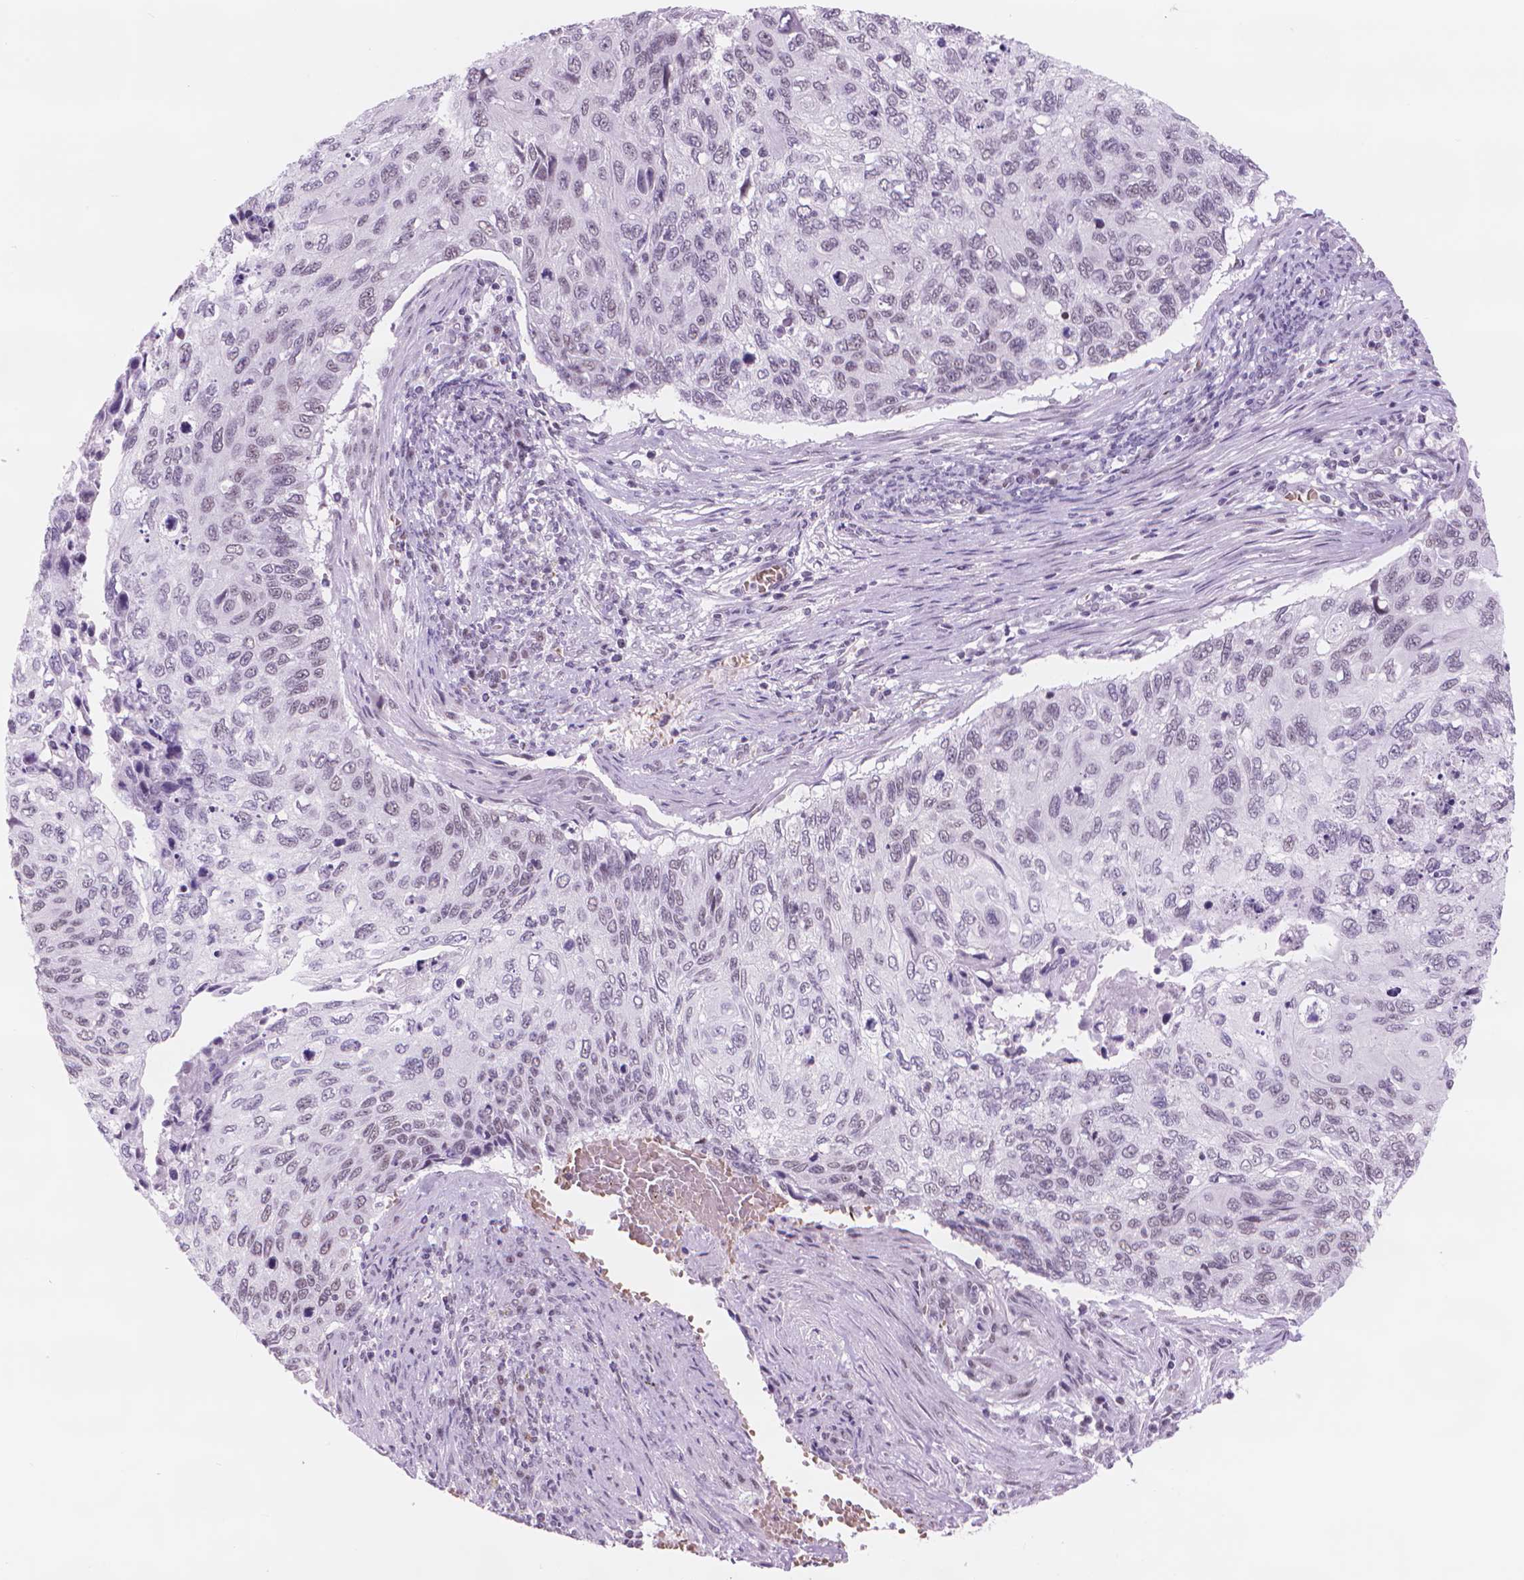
{"staining": {"intensity": "weak", "quantity": "25%-75%", "location": "nuclear"}, "tissue": "cervical cancer", "cell_type": "Tumor cells", "image_type": "cancer", "snomed": [{"axis": "morphology", "description": "Squamous cell carcinoma, NOS"}, {"axis": "topography", "description": "Cervix"}], "caption": "This micrograph reveals immunohistochemistry (IHC) staining of squamous cell carcinoma (cervical), with low weak nuclear staining in about 25%-75% of tumor cells.", "gene": "POLR3D", "patient": {"sex": "female", "age": 70}}